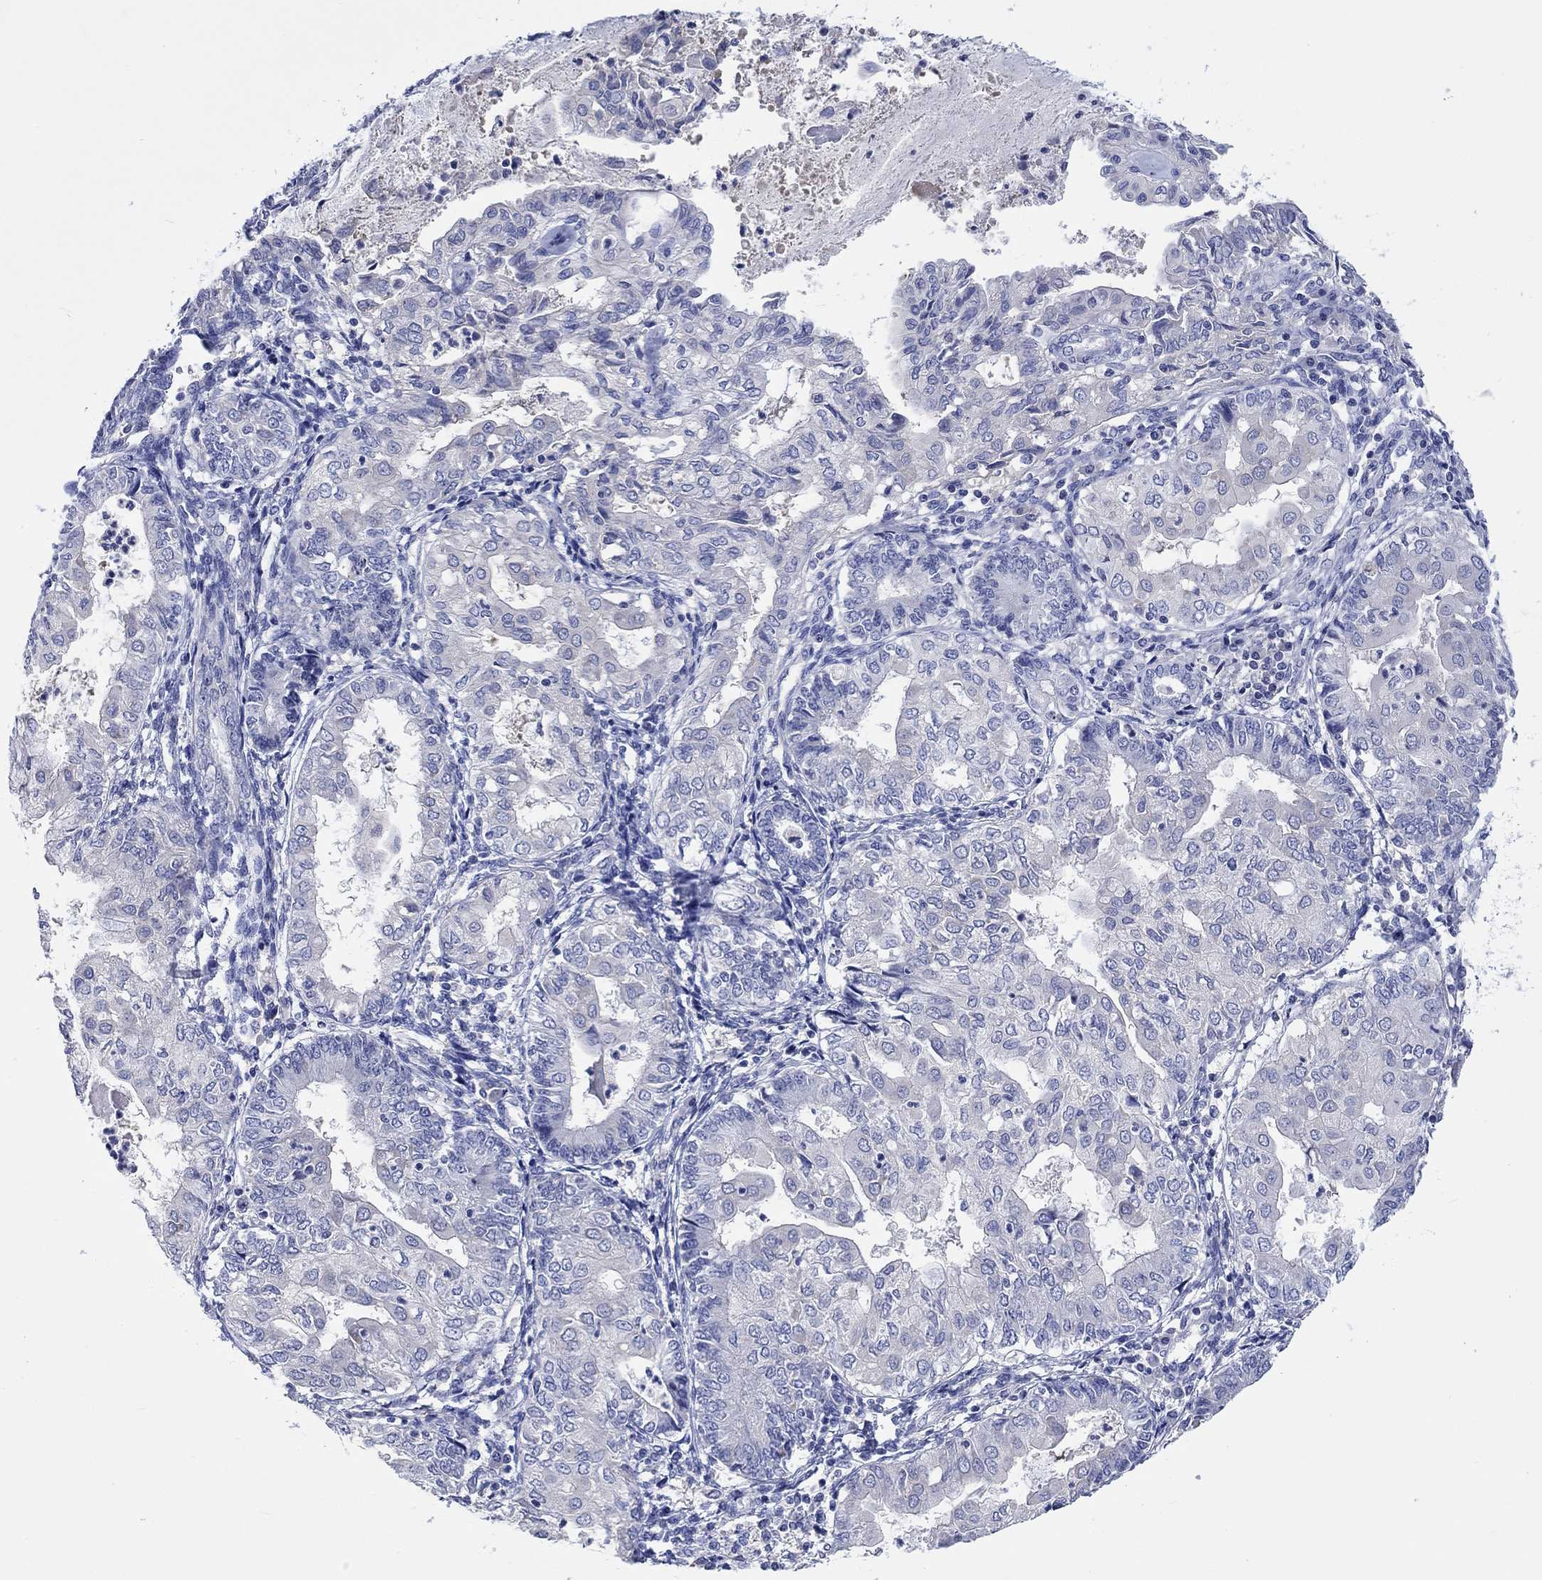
{"staining": {"intensity": "negative", "quantity": "none", "location": "none"}, "tissue": "endometrial cancer", "cell_type": "Tumor cells", "image_type": "cancer", "snomed": [{"axis": "morphology", "description": "Adenocarcinoma, NOS"}, {"axis": "topography", "description": "Endometrium"}], "caption": "High magnification brightfield microscopy of adenocarcinoma (endometrial) stained with DAB (3,3'-diaminobenzidine) (brown) and counterstained with hematoxylin (blue): tumor cells show no significant staining.", "gene": "TOMM20L", "patient": {"sex": "female", "age": 68}}